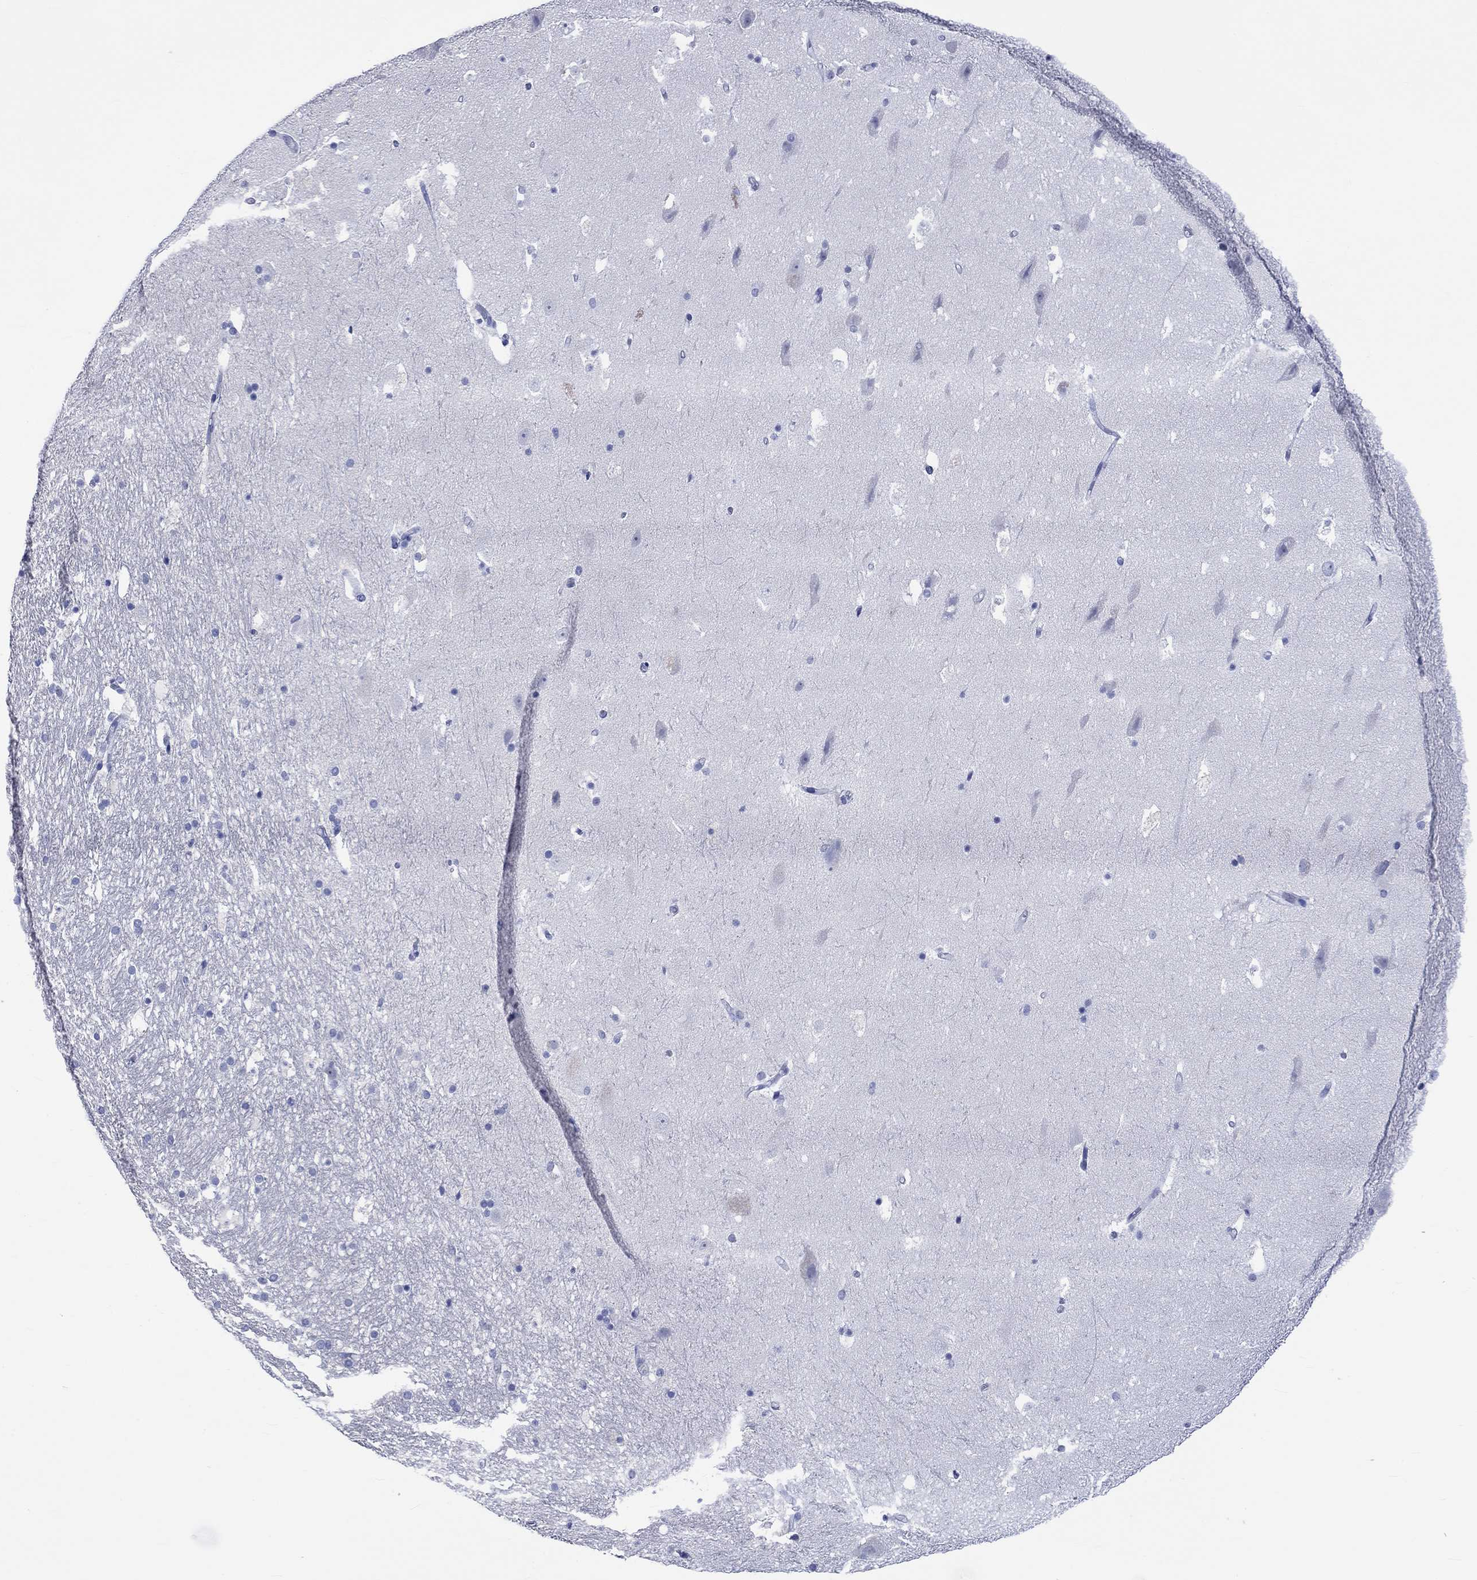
{"staining": {"intensity": "negative", "quantity": "none", "location": "none"}, "tissue": "hippocampus", "cell_type": "Glial cells", "image_type": "normal", "snomed": [{"axis": "morphology", "description": "Normal tissue, NOS"}, {"axis": "topography", "description": "Hippocampus"}], "caption": "High power microscopy histopathology image of an immunohistochemistry (IHC) photomicrograph of benign hippocampus, revealing no significant expression in glial cells.", "gene": "KLHL35", "patient": {"sex": "male", "age": 51}}